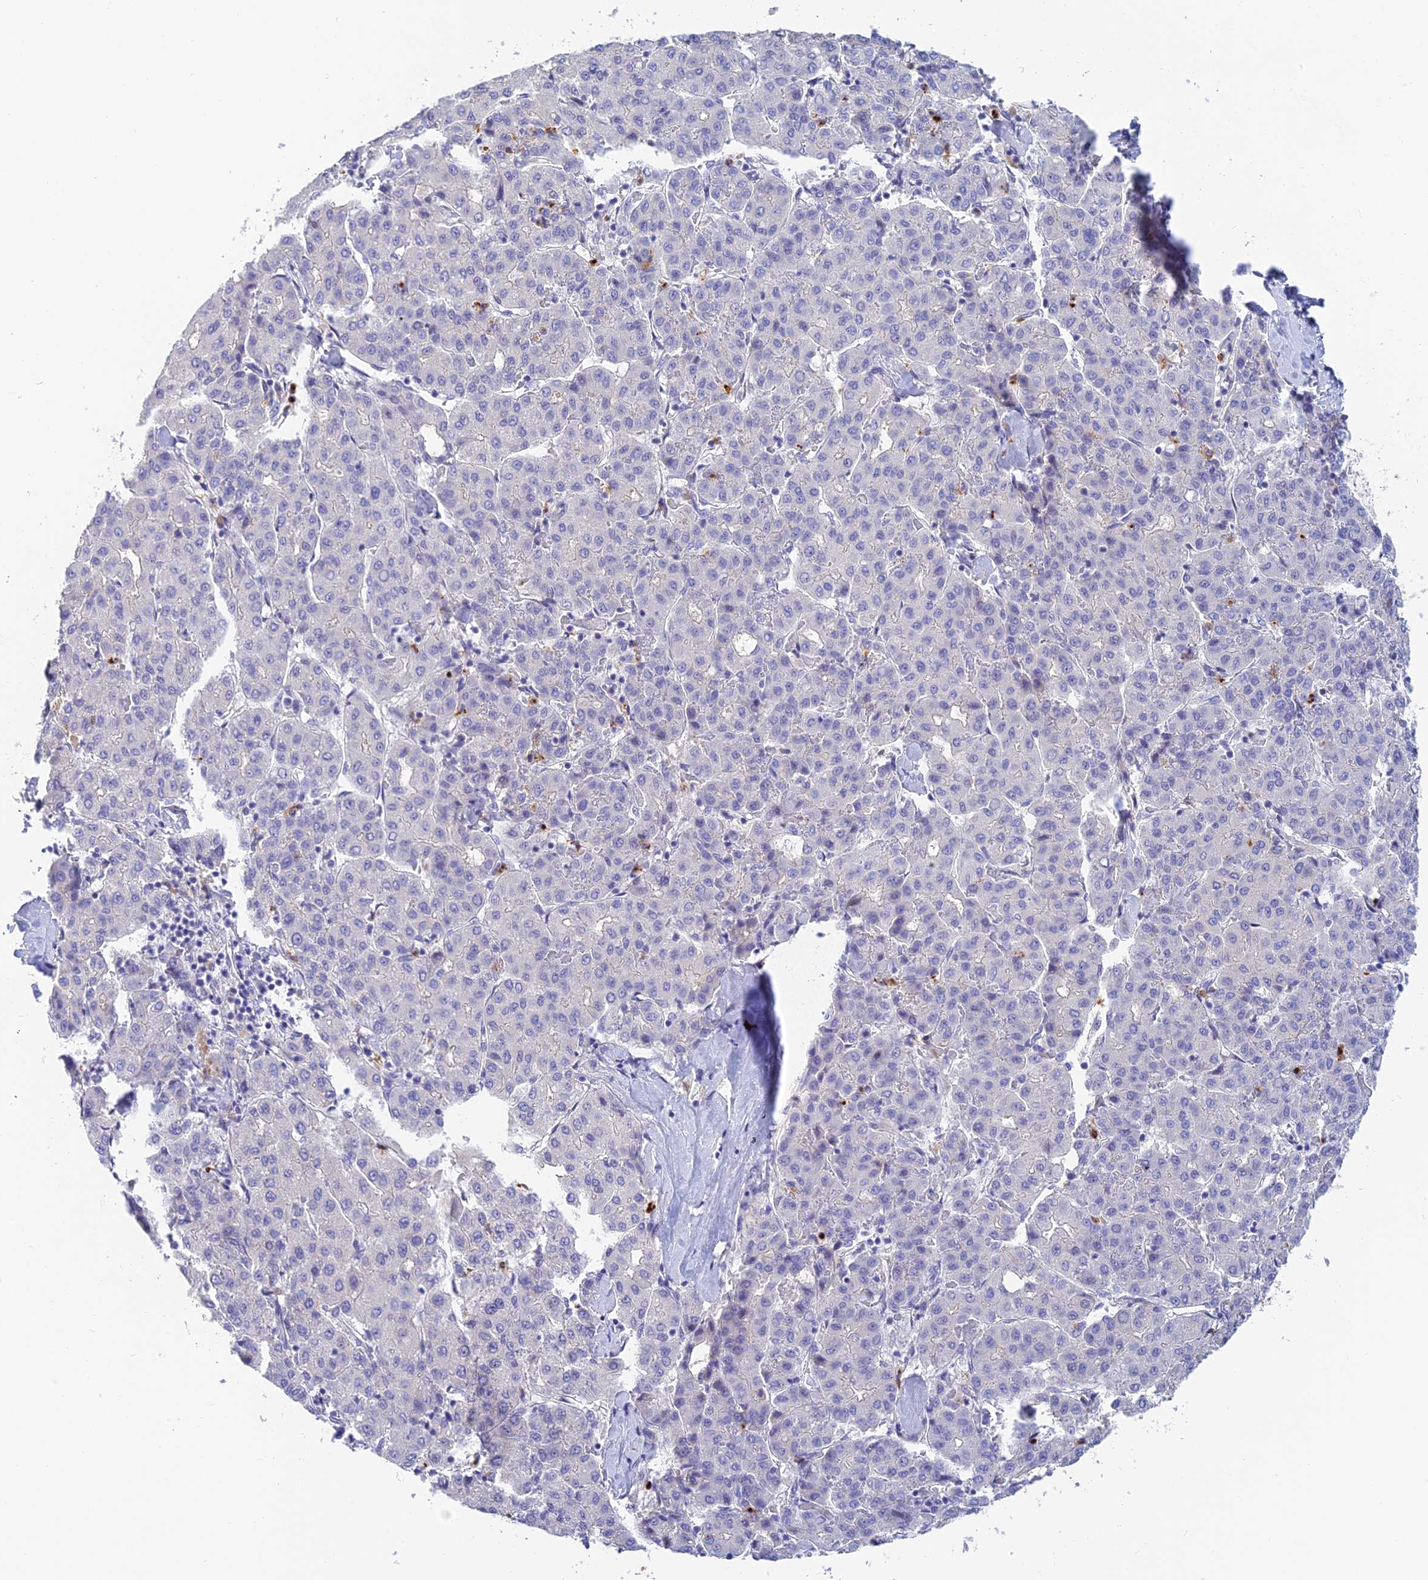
{"staining": {"intensity": "negative", "quantity": "none", "location": "none"}, "tissue": "liver cancer", "cell_type": "Tumor cells", "image_type": "cancer", "snomed": [{"axis": "morphology", "description": "Carcinoma, Hepatocellular, NOS"}, {"axis": "topography", "description": "Liver"}], "caption": "High magnification brightfield microscopy of liver cancer (hepatocellular carcinoma) stained with DAB (3,3'-diaminobenzidine) (brown) and counterstained with hematoxylin (blue): tumor cells show no significant expression.", "gene": "INTS13", "patient": {"sex": "male", "age": 65}}